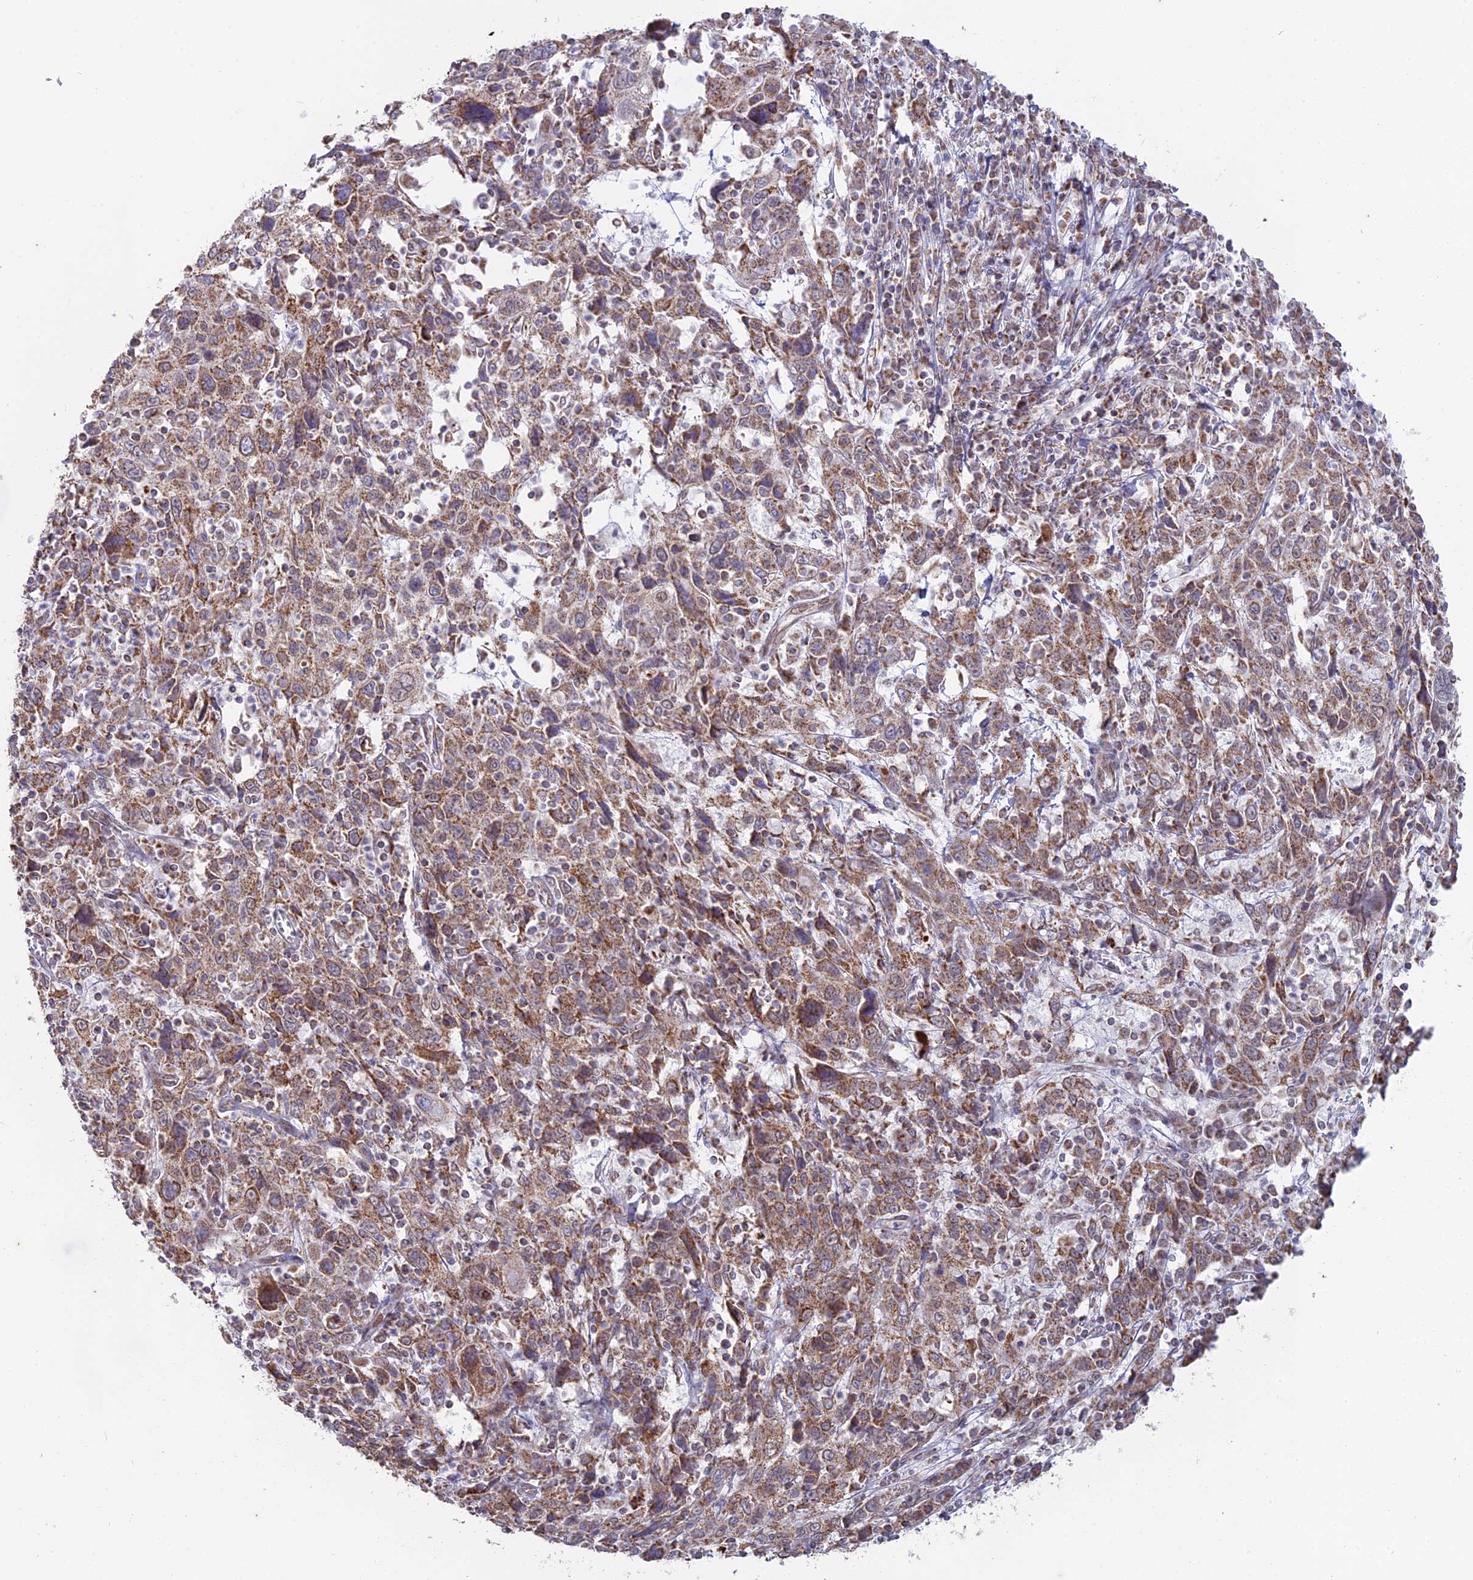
{"staining": {"intensity": "weak", "quantity": "25%-75%", "location": "cytoplasmic/membranous"}, "tissue": "cervical cancer", "cell_type": "Tumor cells", "image_type": "cancer", "snomed": [{"axis": "morphology", "description": "Squamous cell carcinoma, NOS"}, {"axis": "topography", "description": "Cervix"}], "caption": "A histopathology image of cervical cancer (squamous cell carcinoma) stained for a protein shows weak cytoplasmic/membranous brown staining in tumor cells.", "gene": "ARHGAP40", "patient": {"sex": "female", "age": 46}}